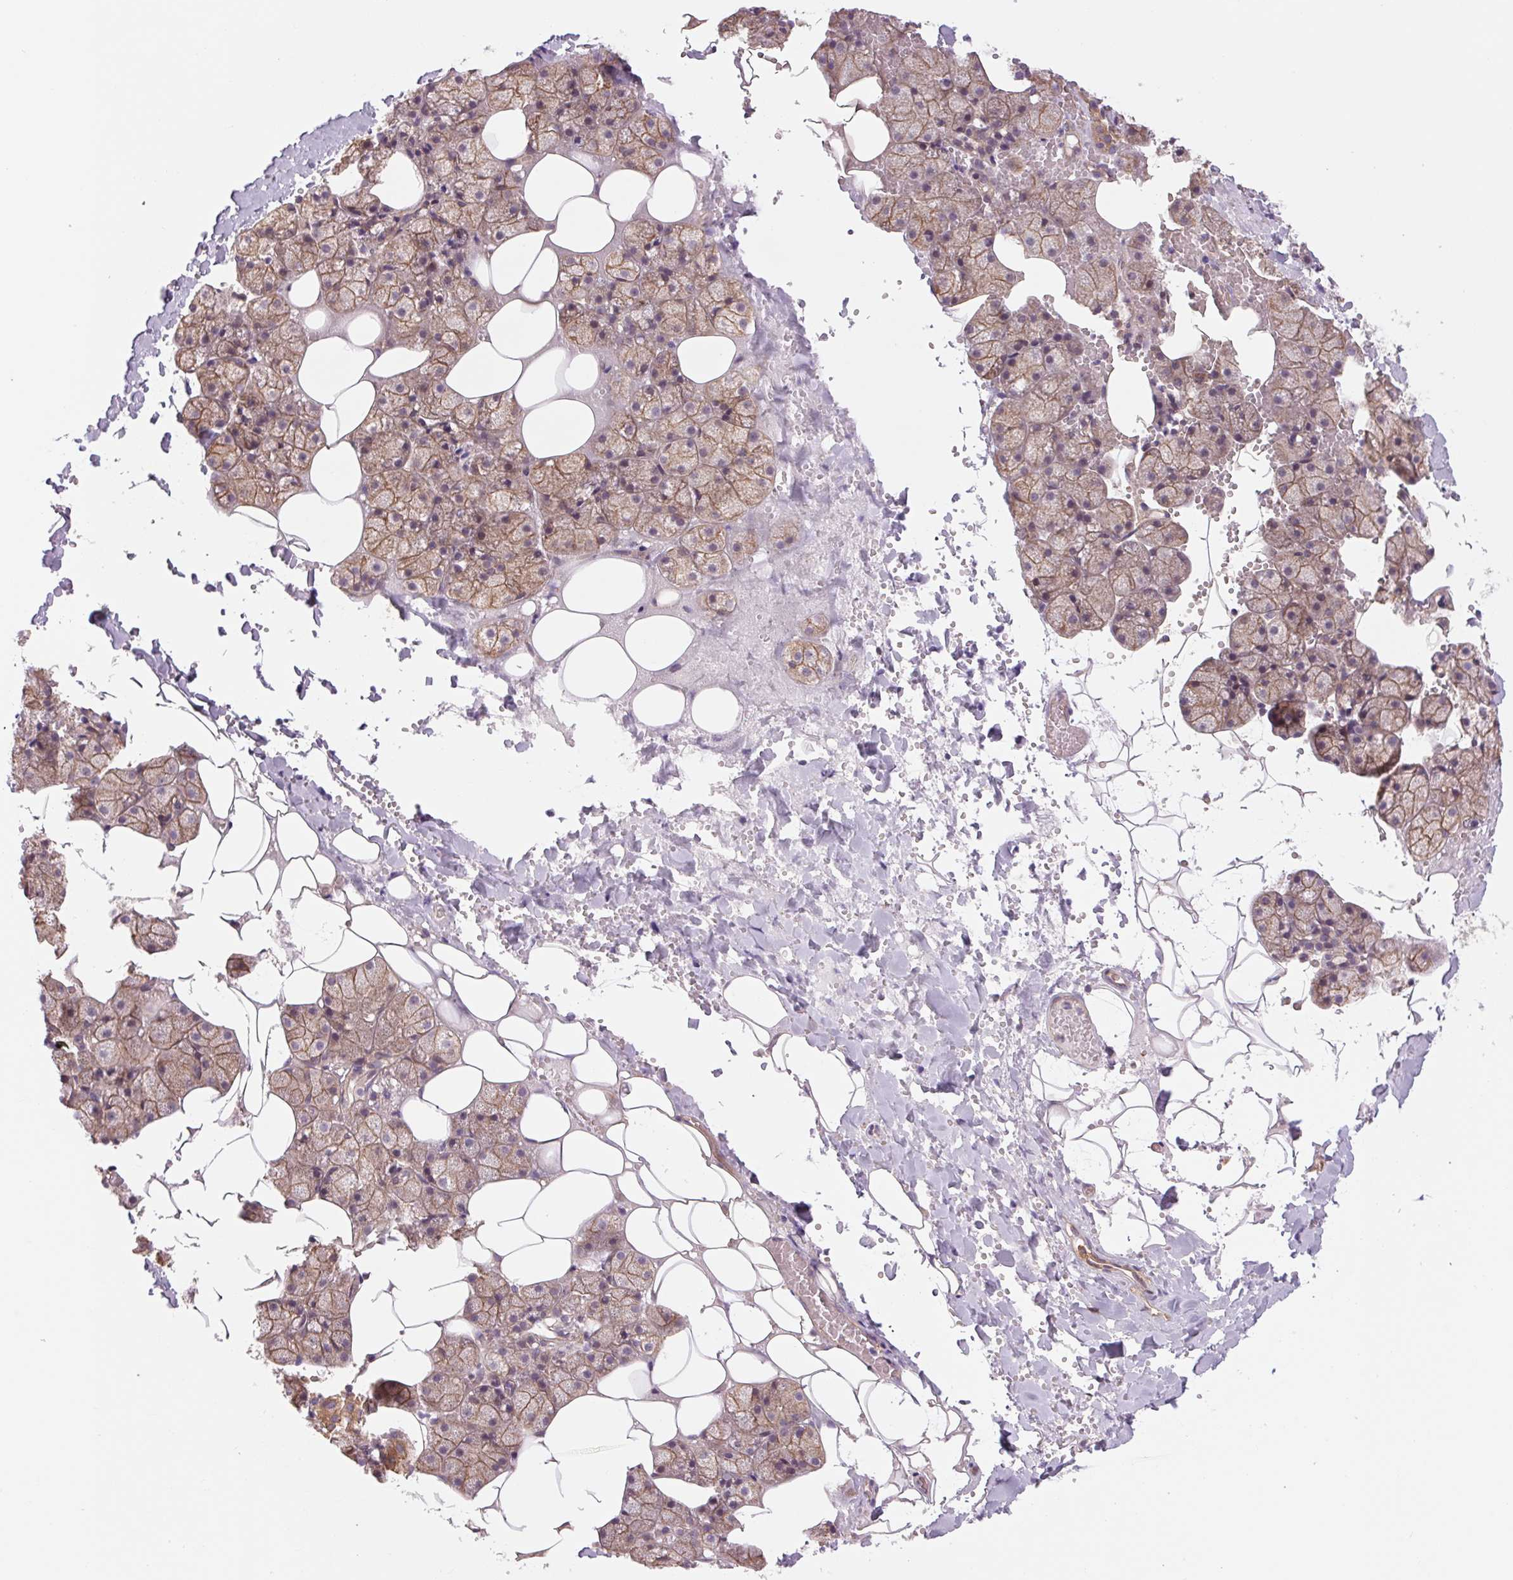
{"staining": {"intensity": "moderate", "quantity": ">75%", "location": "cytoplasmic/membranous"}, "tissue": "salivary gland", "cell_type": "Glandular cells", "image_type": "normal", "snomed": [{"axis": "morphology", "description": "Normal tissue, NOS"}, {"axis": "topography", "description": "Salivary gland"}], "caption": "IHC of benign salivary gland shows medium levels of moderate cytoplasmic/membranous staining in approximately >75% of glandular cells. The staining is performed using DAB (3,3'-diaminobenzidine) brown chromogen to label protein expression. The nuclei are counter-stained blue using hematoxylin.", "gene": "SH3RF2", "patient": {"sex": "male", "age": 38}}